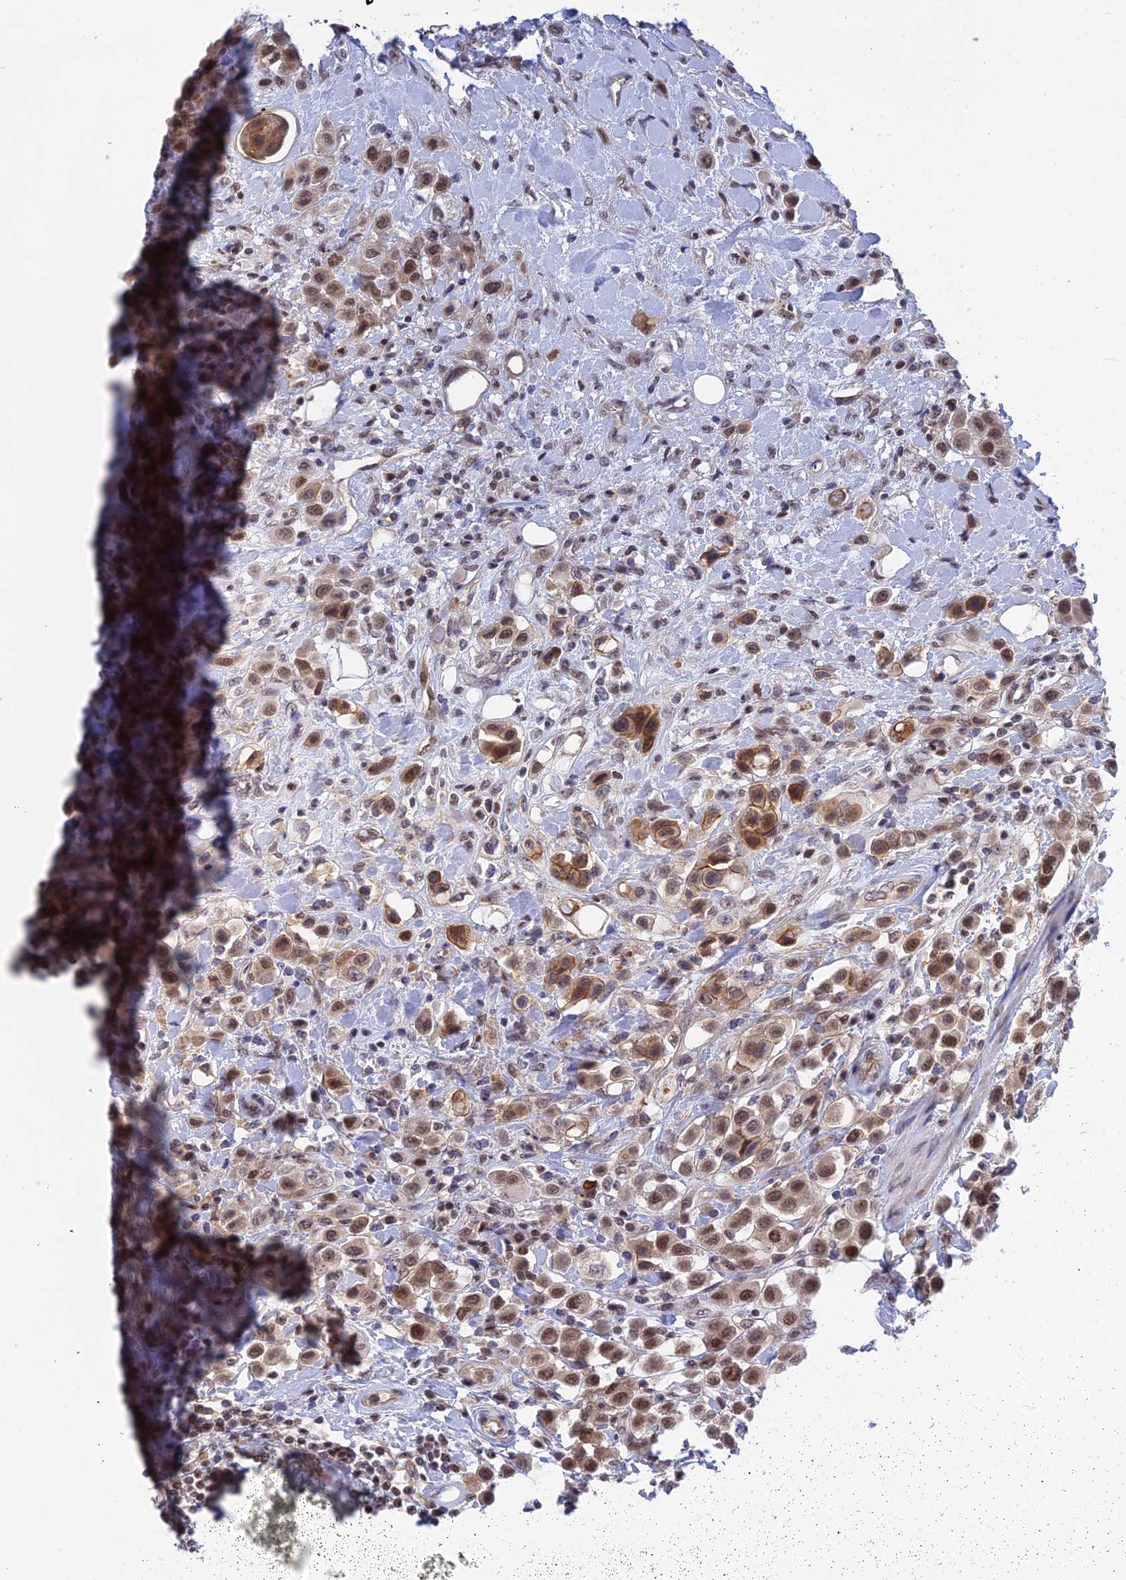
{"staining": {"intensity": "moderate", "quantity": ">75%", "location": "cytoplasmic/membranous,nuclear"}, "tissue": "urothelial cancer", "cell_type": "Tumor cells", "image_type": "cancer", "snomed": [{"axis": "morphology", "description": "Urothelial carcinoma, High grade"}, {"axis": "topography", "description": "Urinary bladder"}], "caption": "About >75% of tumor cells in high-grade urothelial carcinoma exhibit moderate cytoplasmic/membranous and nuclear protein expression as visualized by brown immunohistochemical staining.", "gene": "TCEA1", "patient": {"sex": "male", "age": 50}}